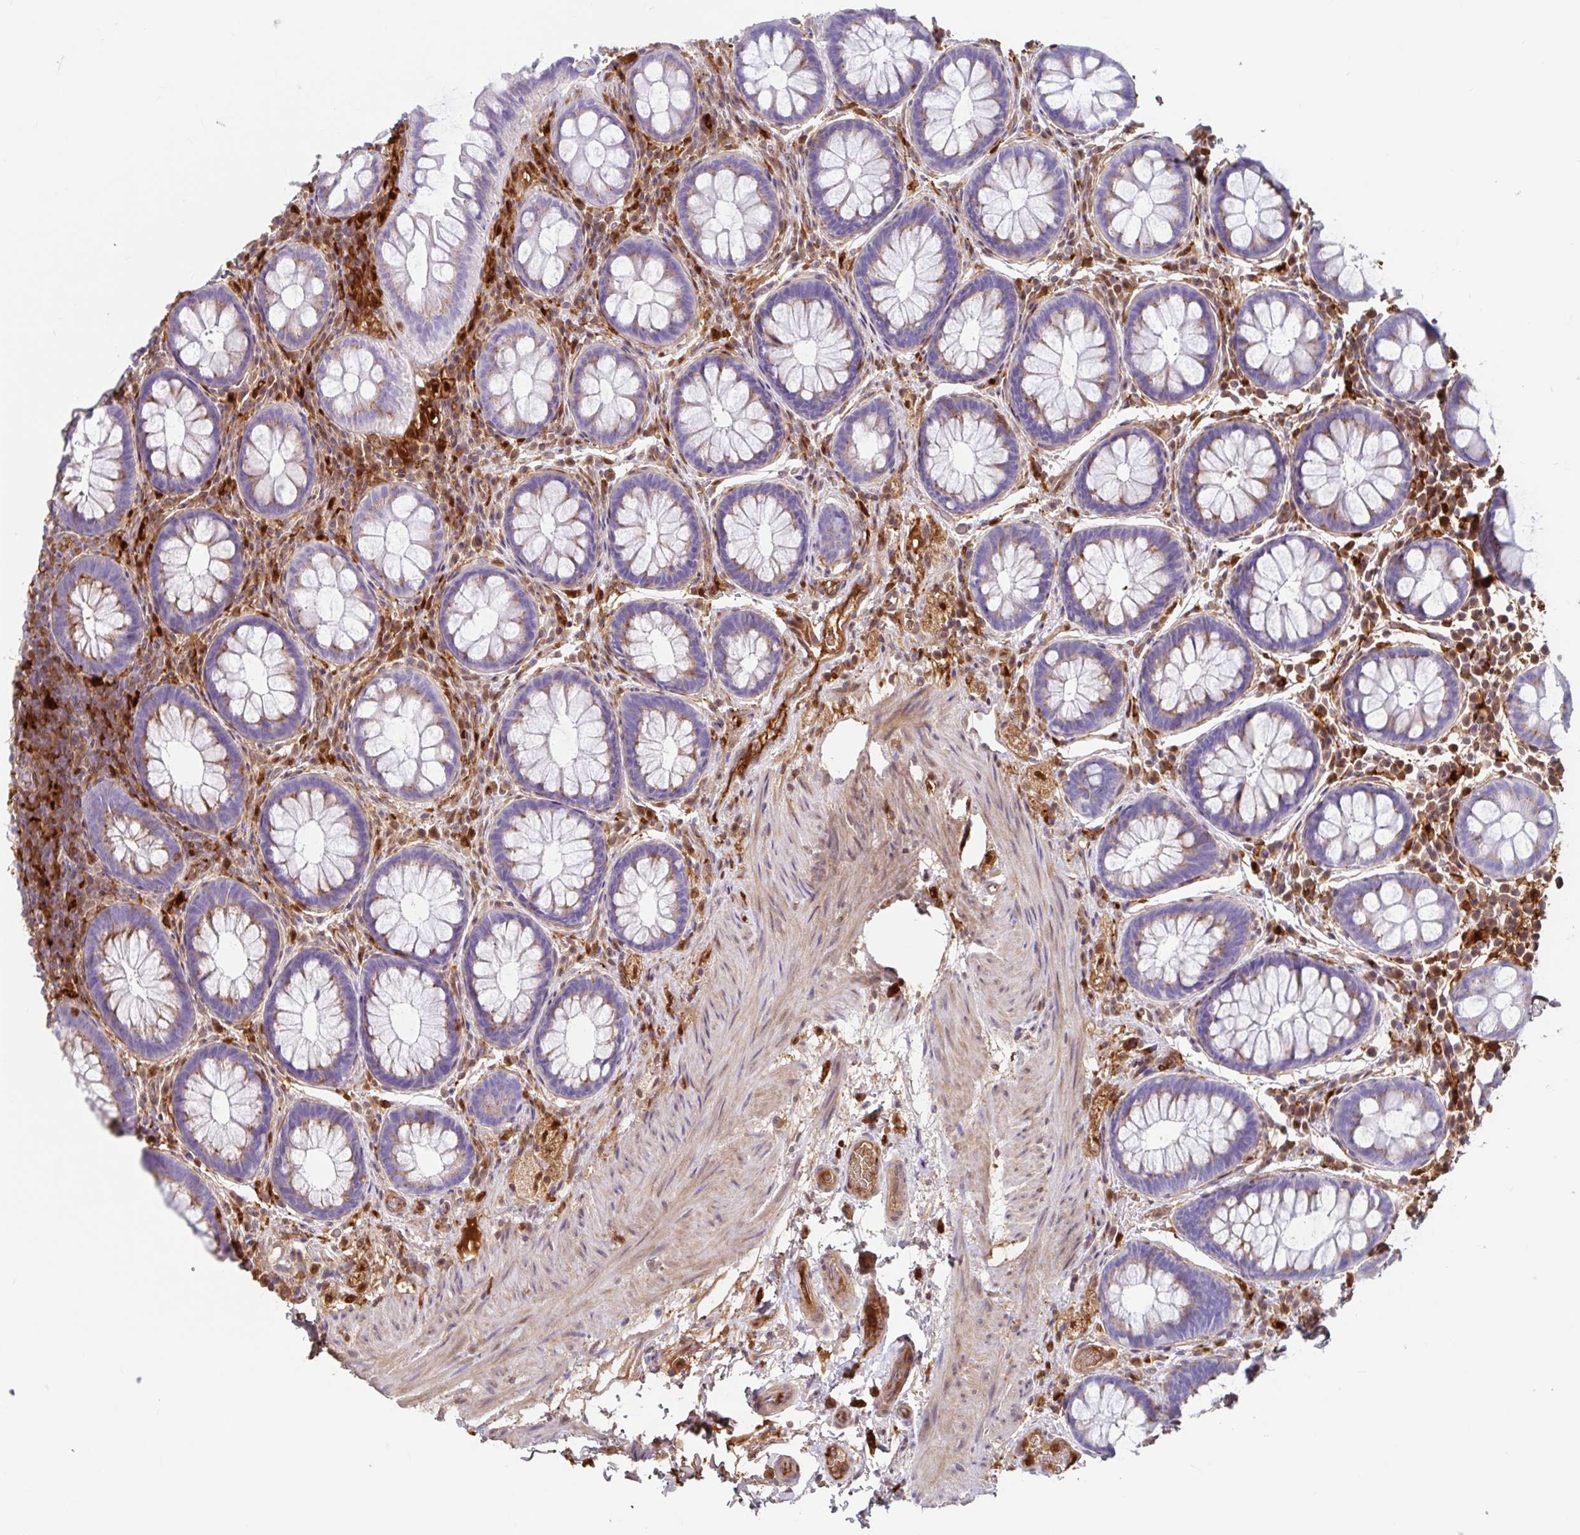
{"staining": {"intensity": "weak", "quantity": "<25%", "location": "cytoplasmic/membranous"}, "tissue": "rectum", "cell_type": "Glandular cells", "image_type": "normal", "snomed": [{"axis": "morphology", "description": "Normal tissue, NOS"}, {"axis": "topography", "description": "Rectum"}], "caption": "Immunohistochemistry (IHC) photomicrograph of unremarkable rectum: human rectum stained with DAB (3,3'-diaminobenzidine) displays no significant protein positivity in glandular cells.", "gene": "BLVRA", "patient": {"sex": "female", "age": 69}}